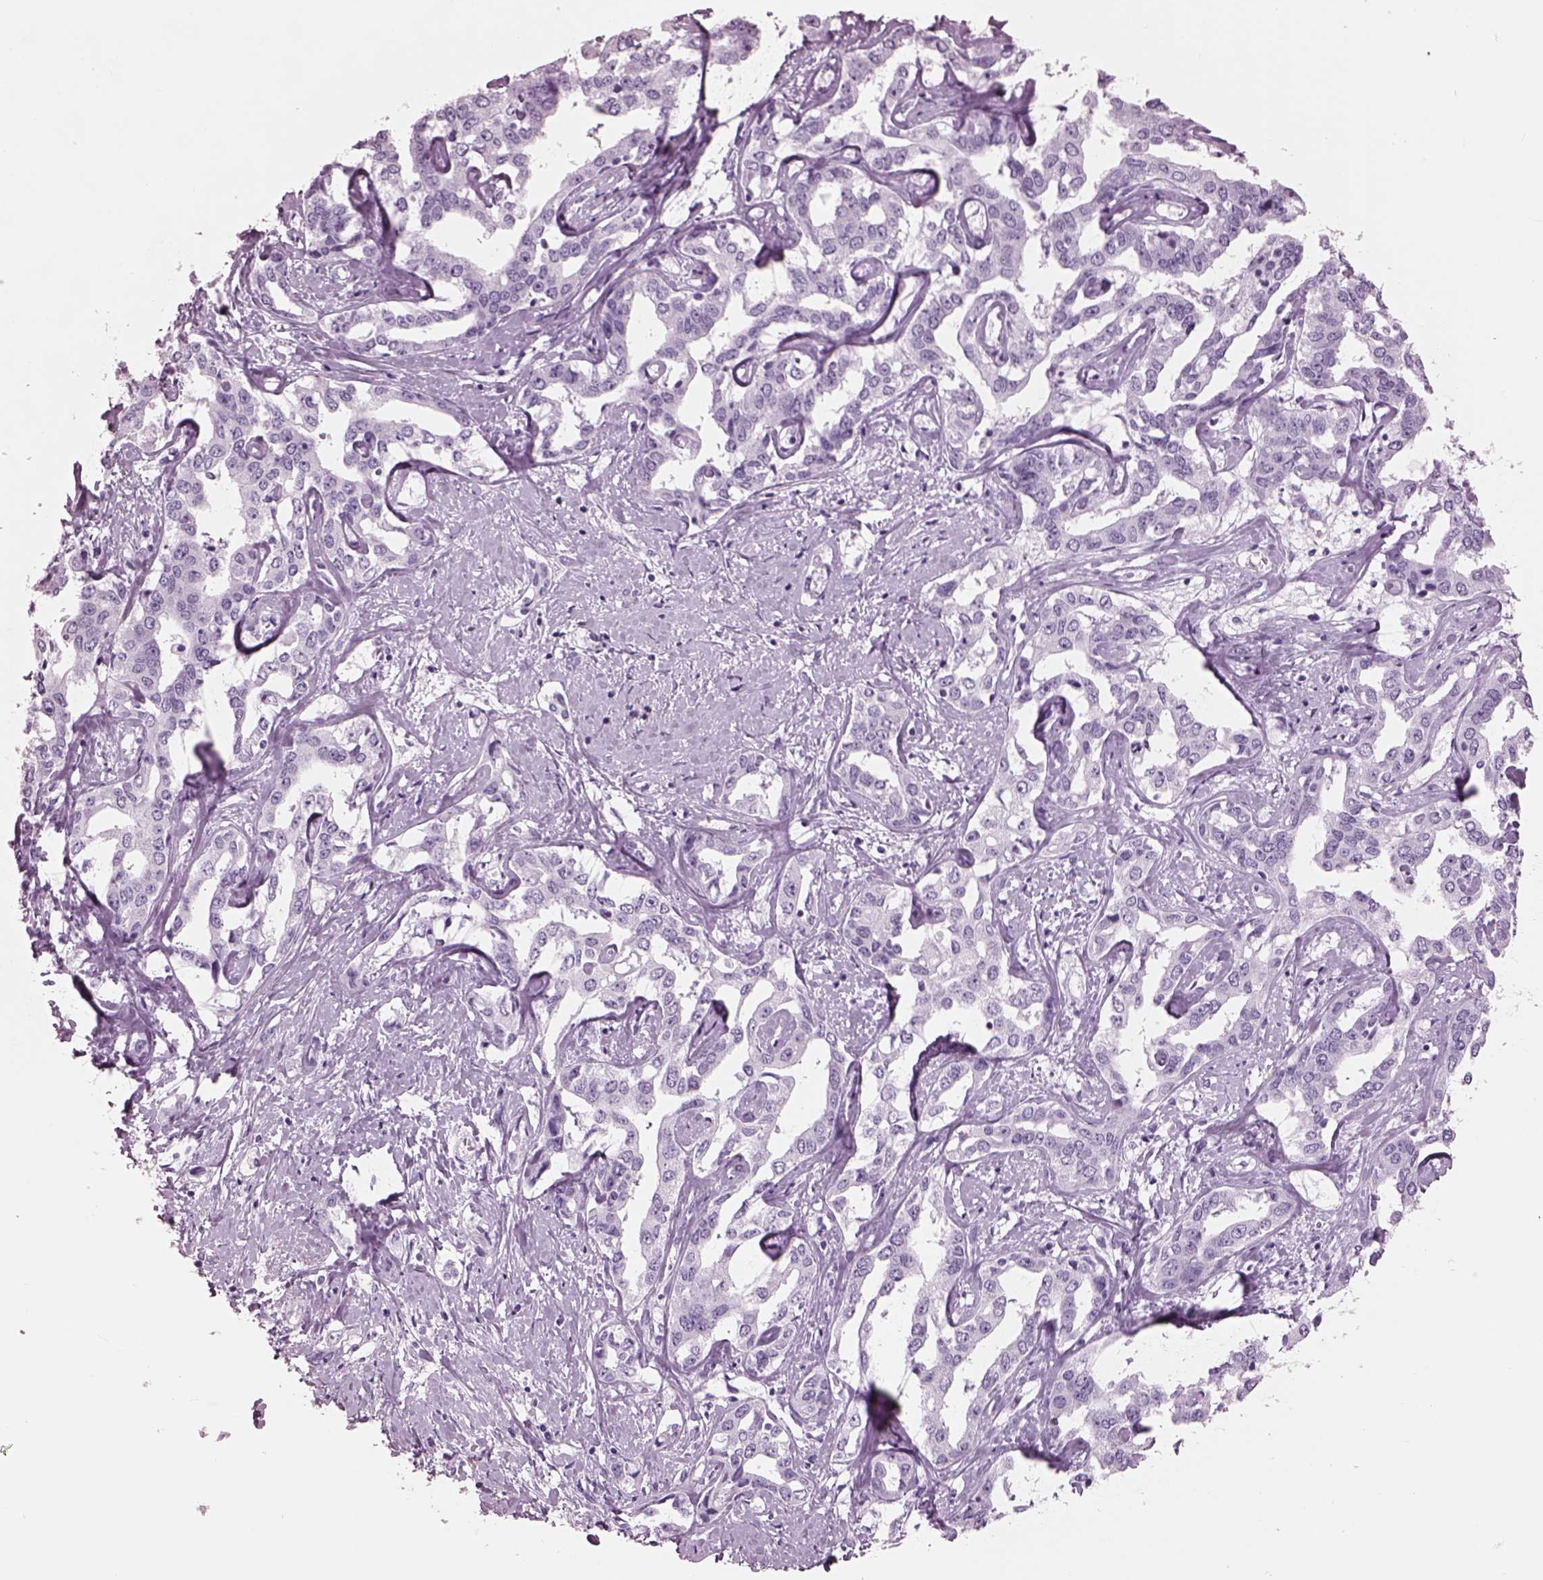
{"staining": {"intensity": "negative", "quantity": "none", "location": "none"}, "tissue": "liver cancer", "cell_type": "Tumor cells", "image_type": "cancer", "snomed": [{"axis": "morphology", "description": "Cholangiocarcinoma"}, {"axis": "topography", "description": "Liver"}], "caption": "Liver cancer was stained to show a protein in brown. There is no significant positivity in tumor cells. The staining was performed using DAB to visualize the protein expression in brown, while the nuclei were stained in blue with hematoxylin (Magnification: 20x).", "gene": "PACRG", "patient": {"sex": "male", "age": 59}}